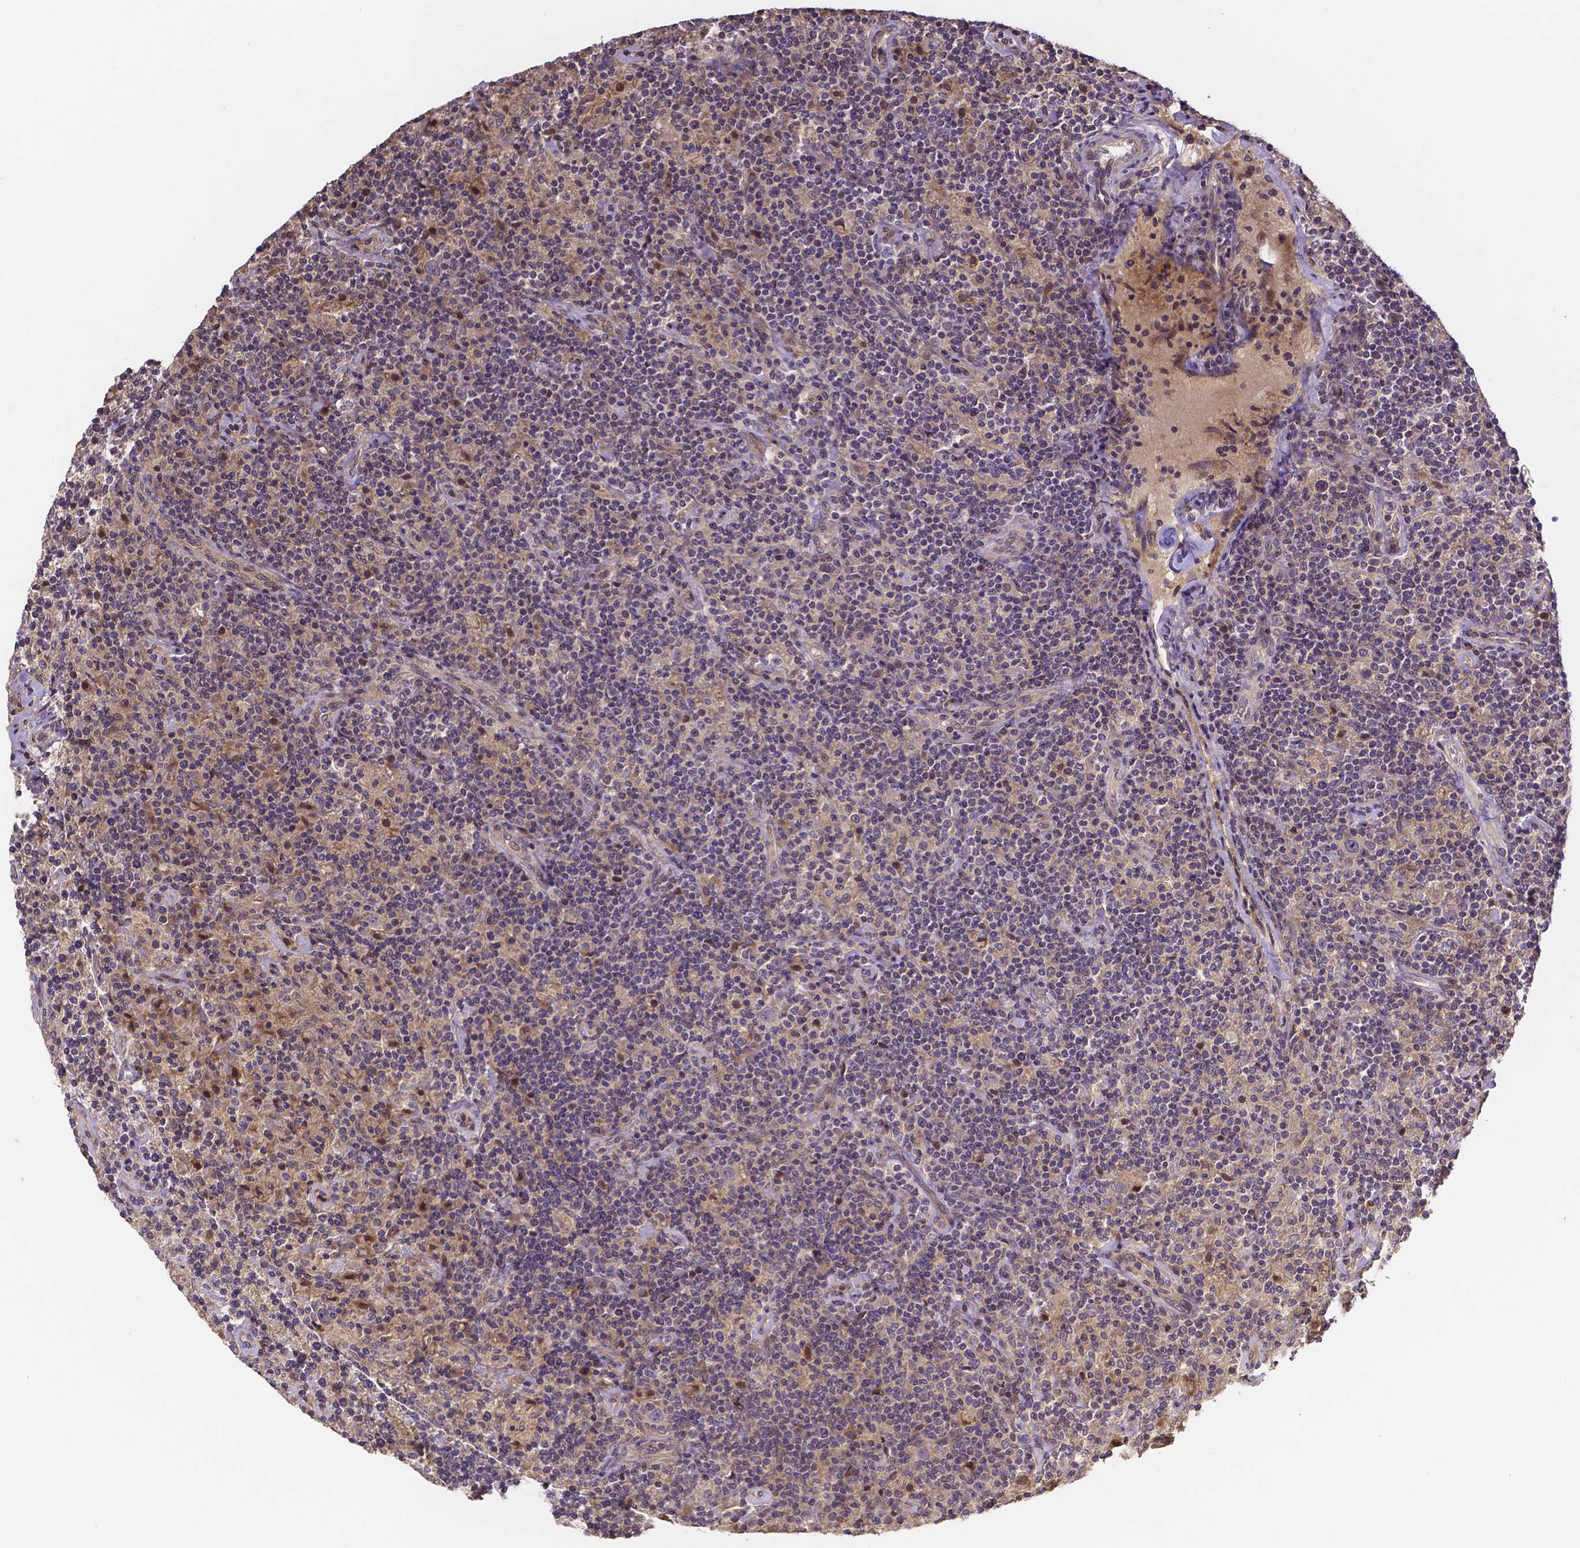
{"staining": {"intensity": "negative", "quantity": "none", "location": "none"}, "tissue": "lymphoma", "cell_type": "Tumor cells", "image_type": "cancer", "snomed": [{"axis": "morphology", "description": "Hodgkin's disease, NOS"}, {"axis": "topography", "description": "Lymph node"}], "caption": "Image shows no protein expression in tumor cells of lymphoma tissue. (Brightfield microscopy of DAB (3,3'-diaminobenzidine) immunohistochemistry at high magnification).", "gene": "RNF123", "patient": {"sex": "male", "age": 70}}